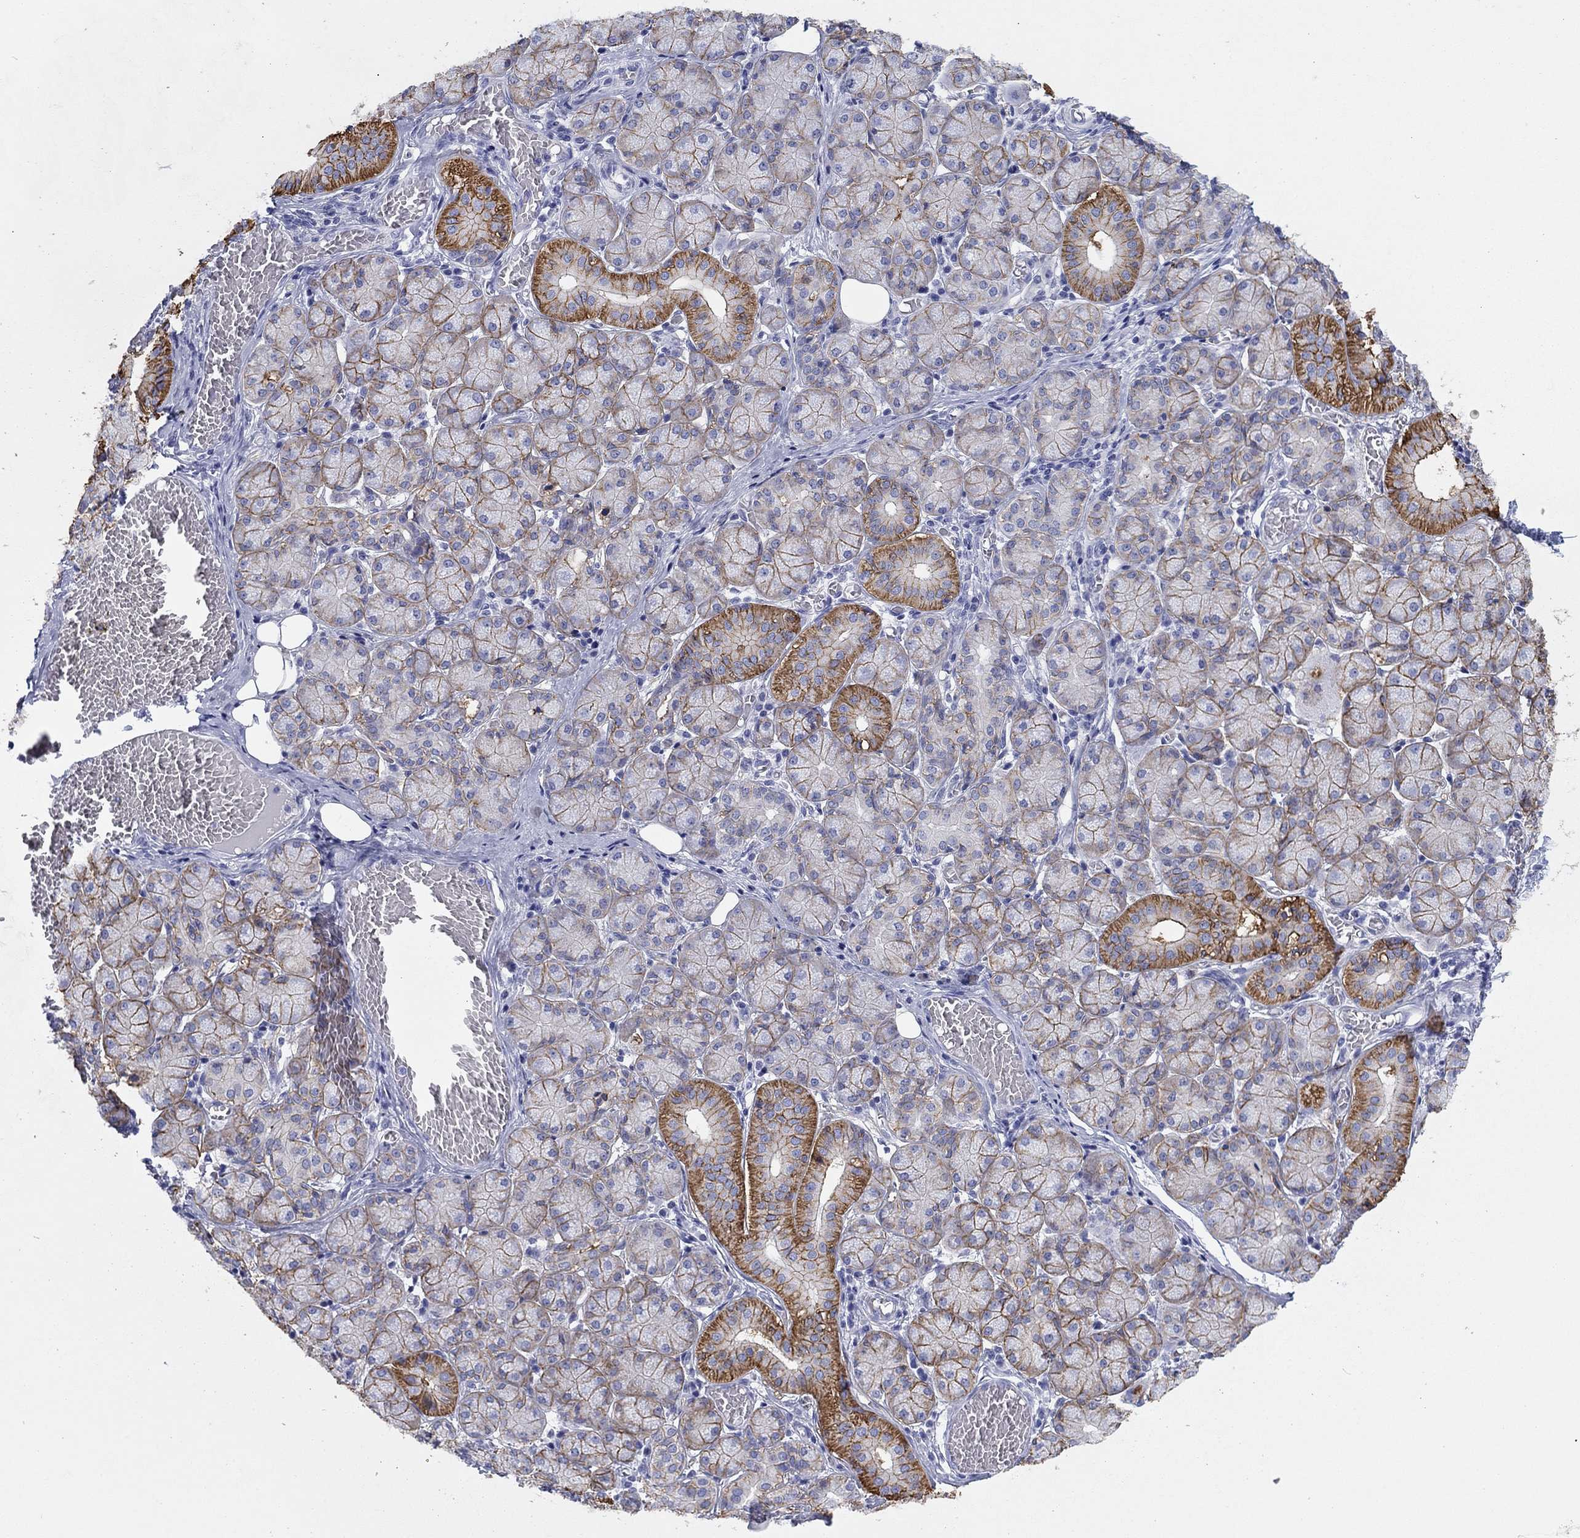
{"staining": {"intensity": "strong", "quantity": "25%-75%", "location": "cytoplasmic/membranous"}, "tissue": "salivary gland", "cell_type": "Glandular cells", "image_type": "normal", "snomed": [{"axis": "morphology", "description": "Normal tissue, NOS"}, {"axis": "topography", "description": "Salivary gland"}, {"axis": "topography", "description": "Peripheral nerve tissue"}], "caption": "Glandular cells reveal strong cytoplasmic/membranous positivity in approximately 25%-75% of cells in unremarkable salivary gland.", "gene": "ATP1B1", "patient": {"sex": "female", "age": 24}}